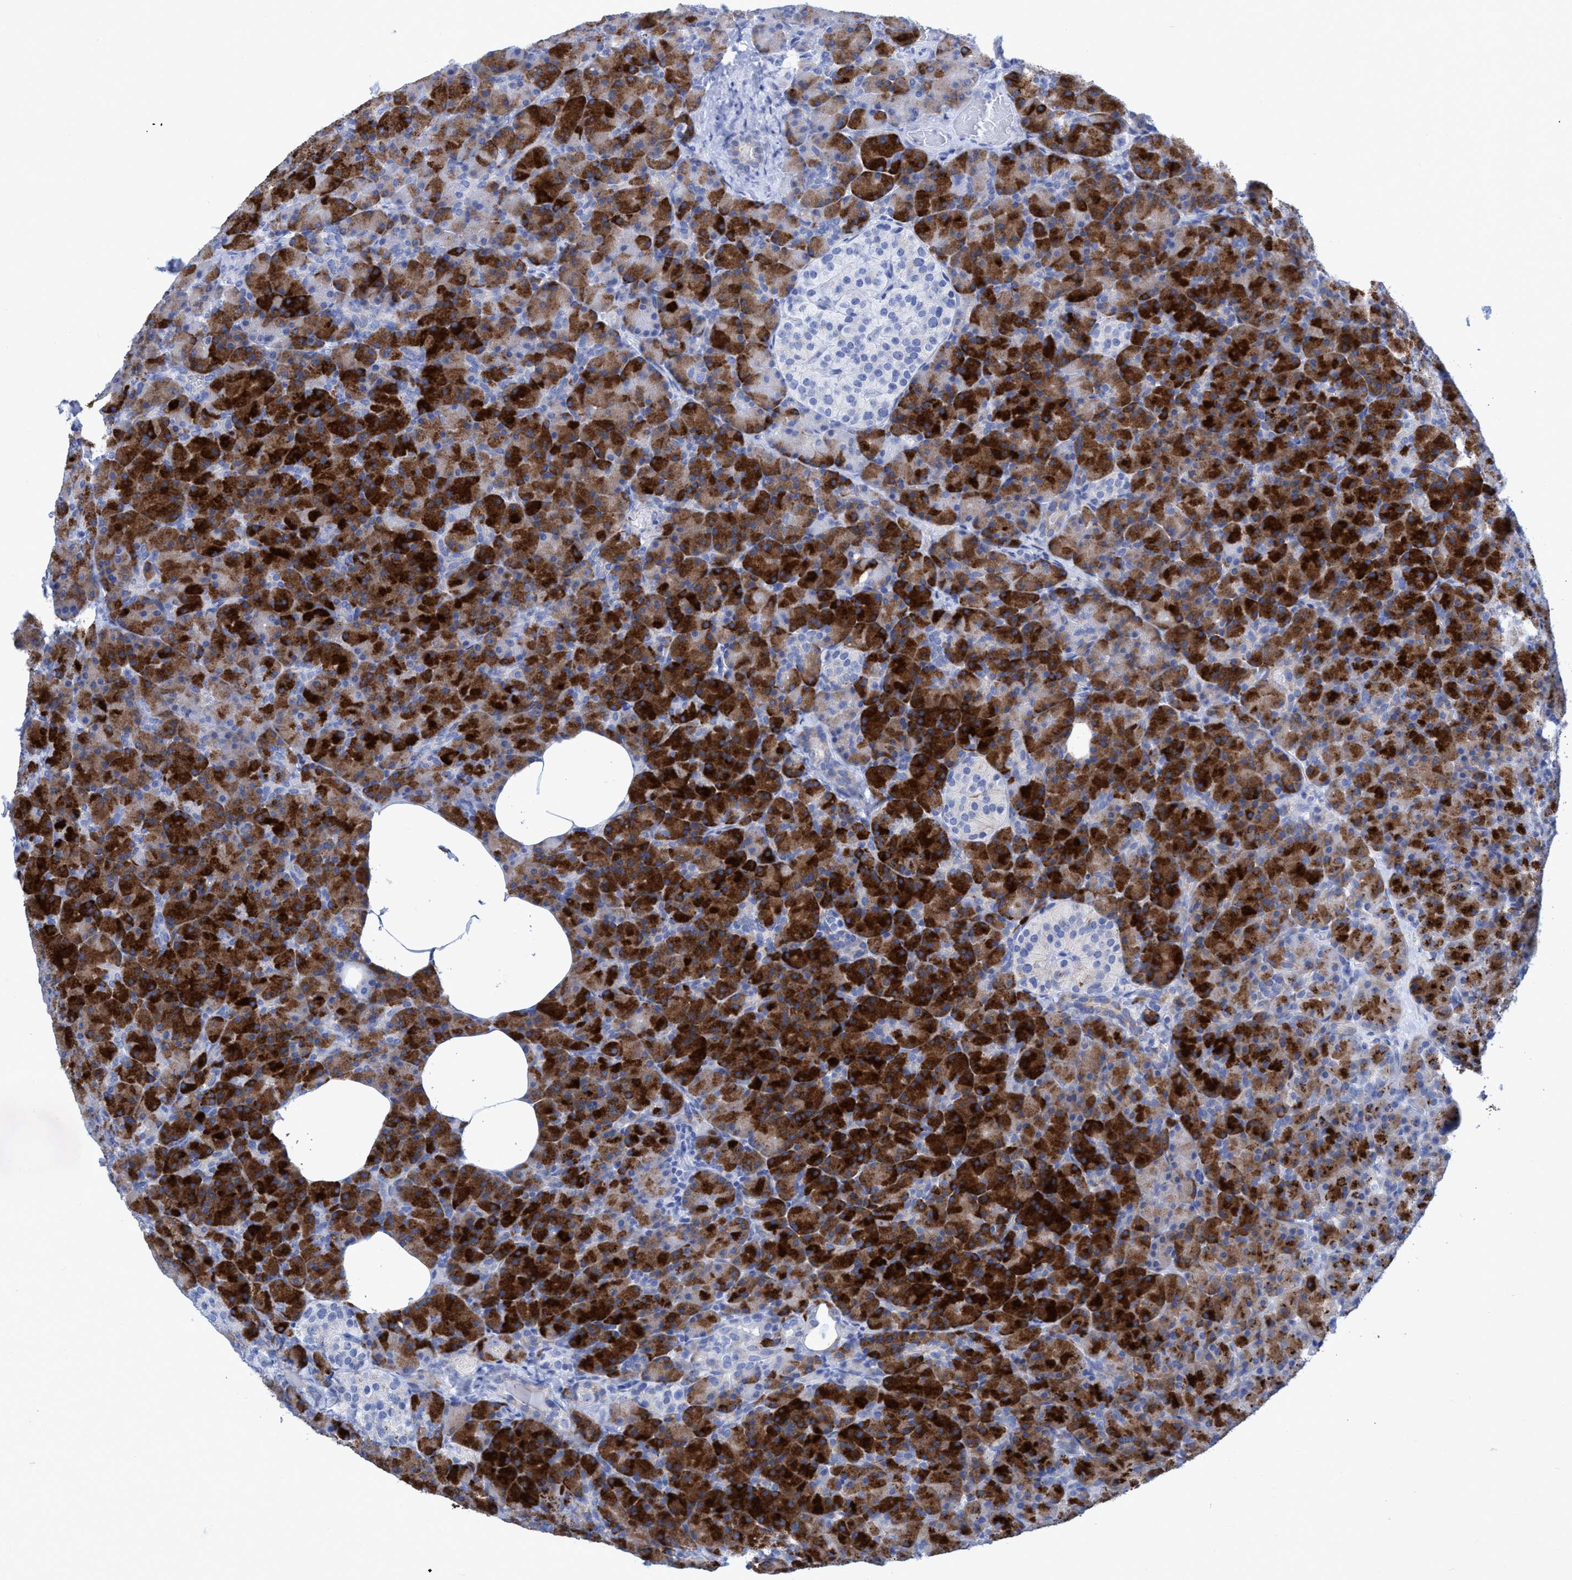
{"staining": {"intensity": "strong", "quantity": ">75%", "location": "cytoplasmic/membranous"}, "tissue": "pancreas", "cell_type": "Exocrine glandular cells", "image_type": "normal", "snomed": [{"axis": "morphology", "description": "Normal tissue, NOS"}, {"axis": "topography", "description": "Pancreas"}], "caption": "About >75% of exocrine glandular cells in normal pancreas reveal strong cytoplasmic/membranous protein positivity as visualized by brown immunohistochemical staining.", "gene": "PLPPR1", "patient": {"sex": "female", "age": 43}}